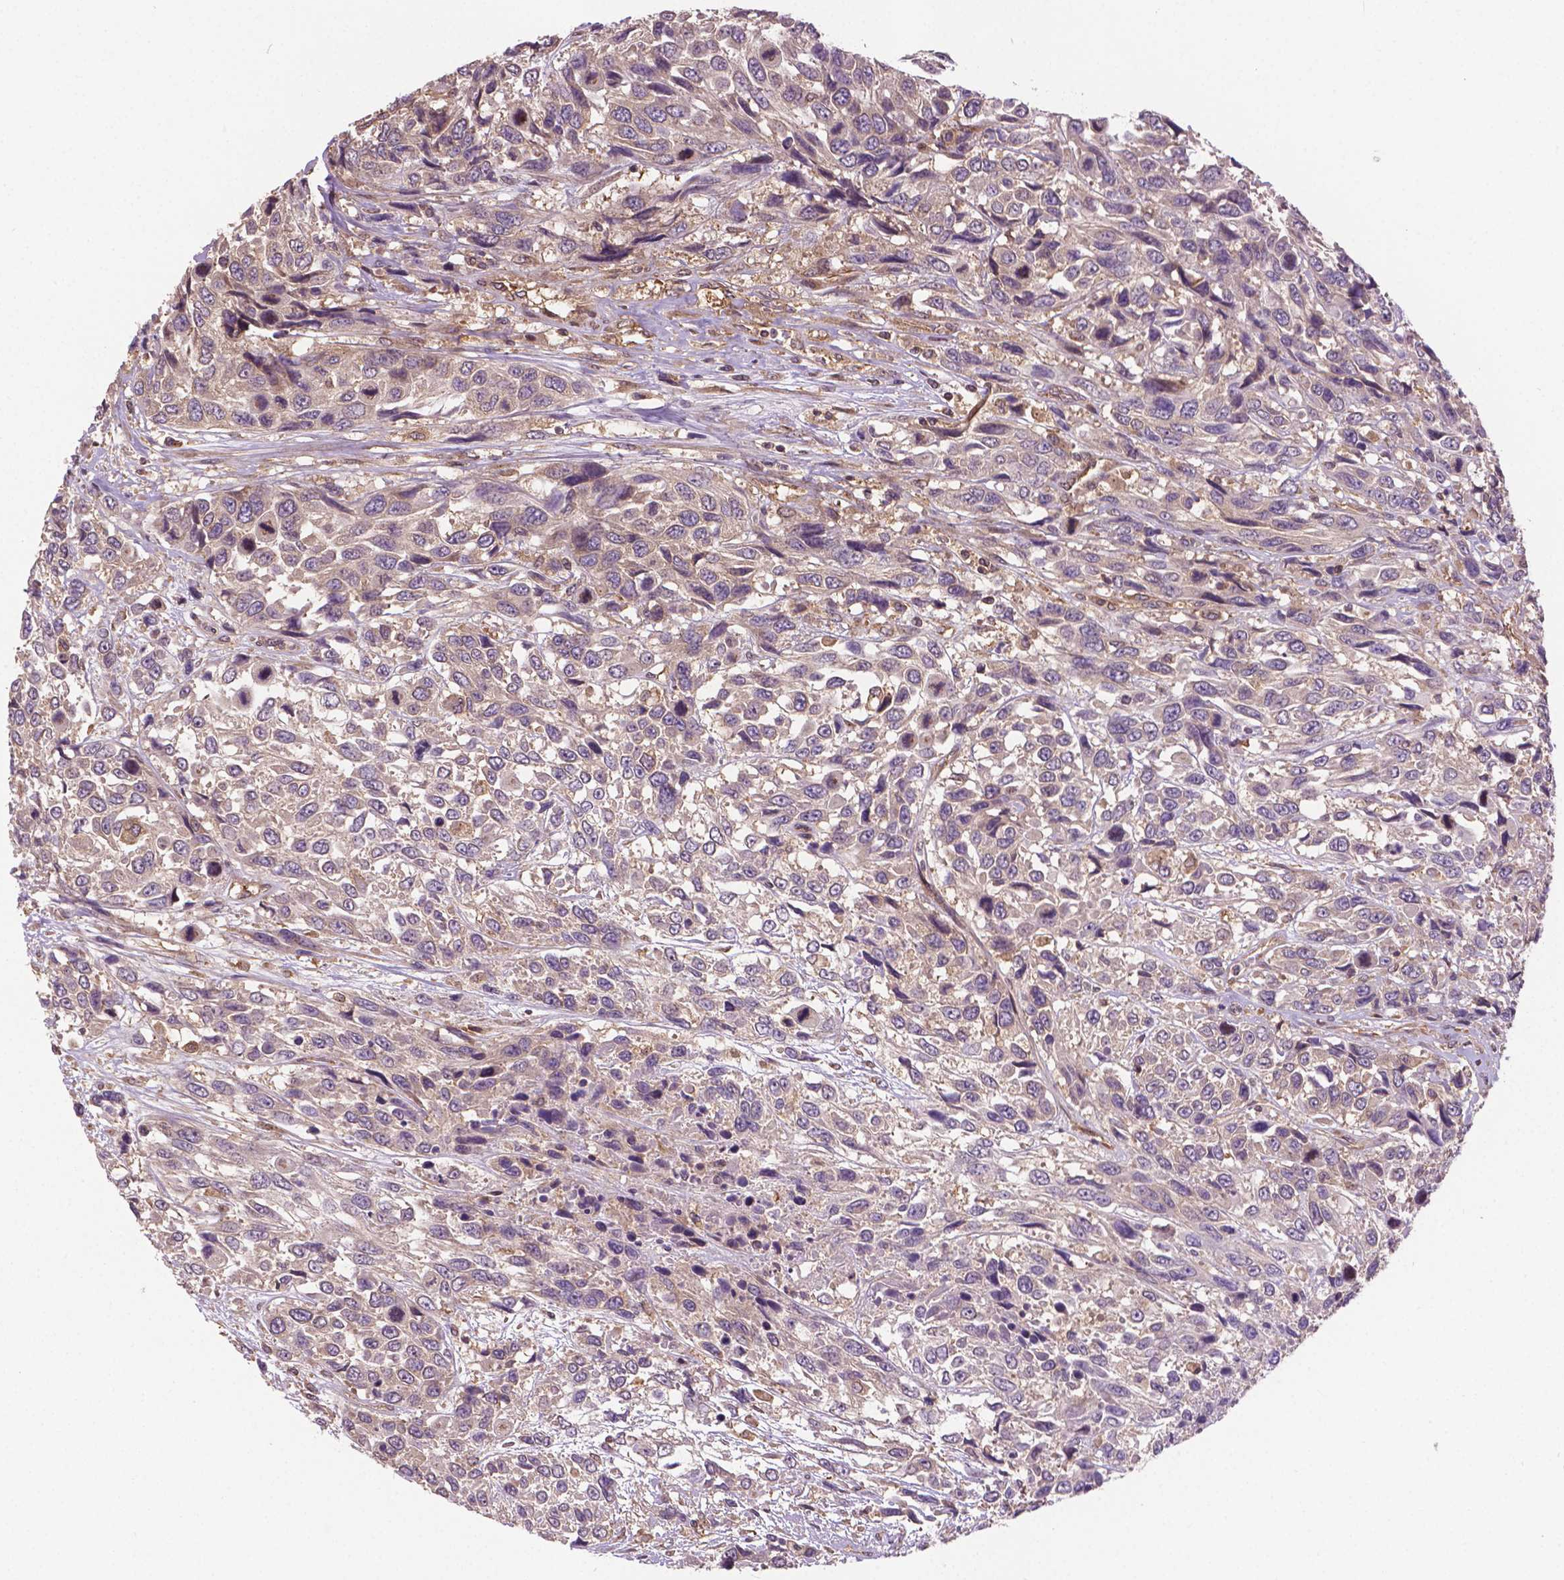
{"staining": {"intensity": "negative", "quantity": "none", "location": "none"}, "tissue": "urothelial cancer", "cell_type": "Tumor cells", "image_type": "cancer", "snomed": [{"axis": "morphology", "description": "Urothelial carcinoma, High grade"}, {"axis": "topography", "description": "Urinary bladder"}], "caption": "Tumor cells show no significant expression in urothelial cancer.", "gene": "MZT1", "patient": {"sex": "female", "age": 70}}